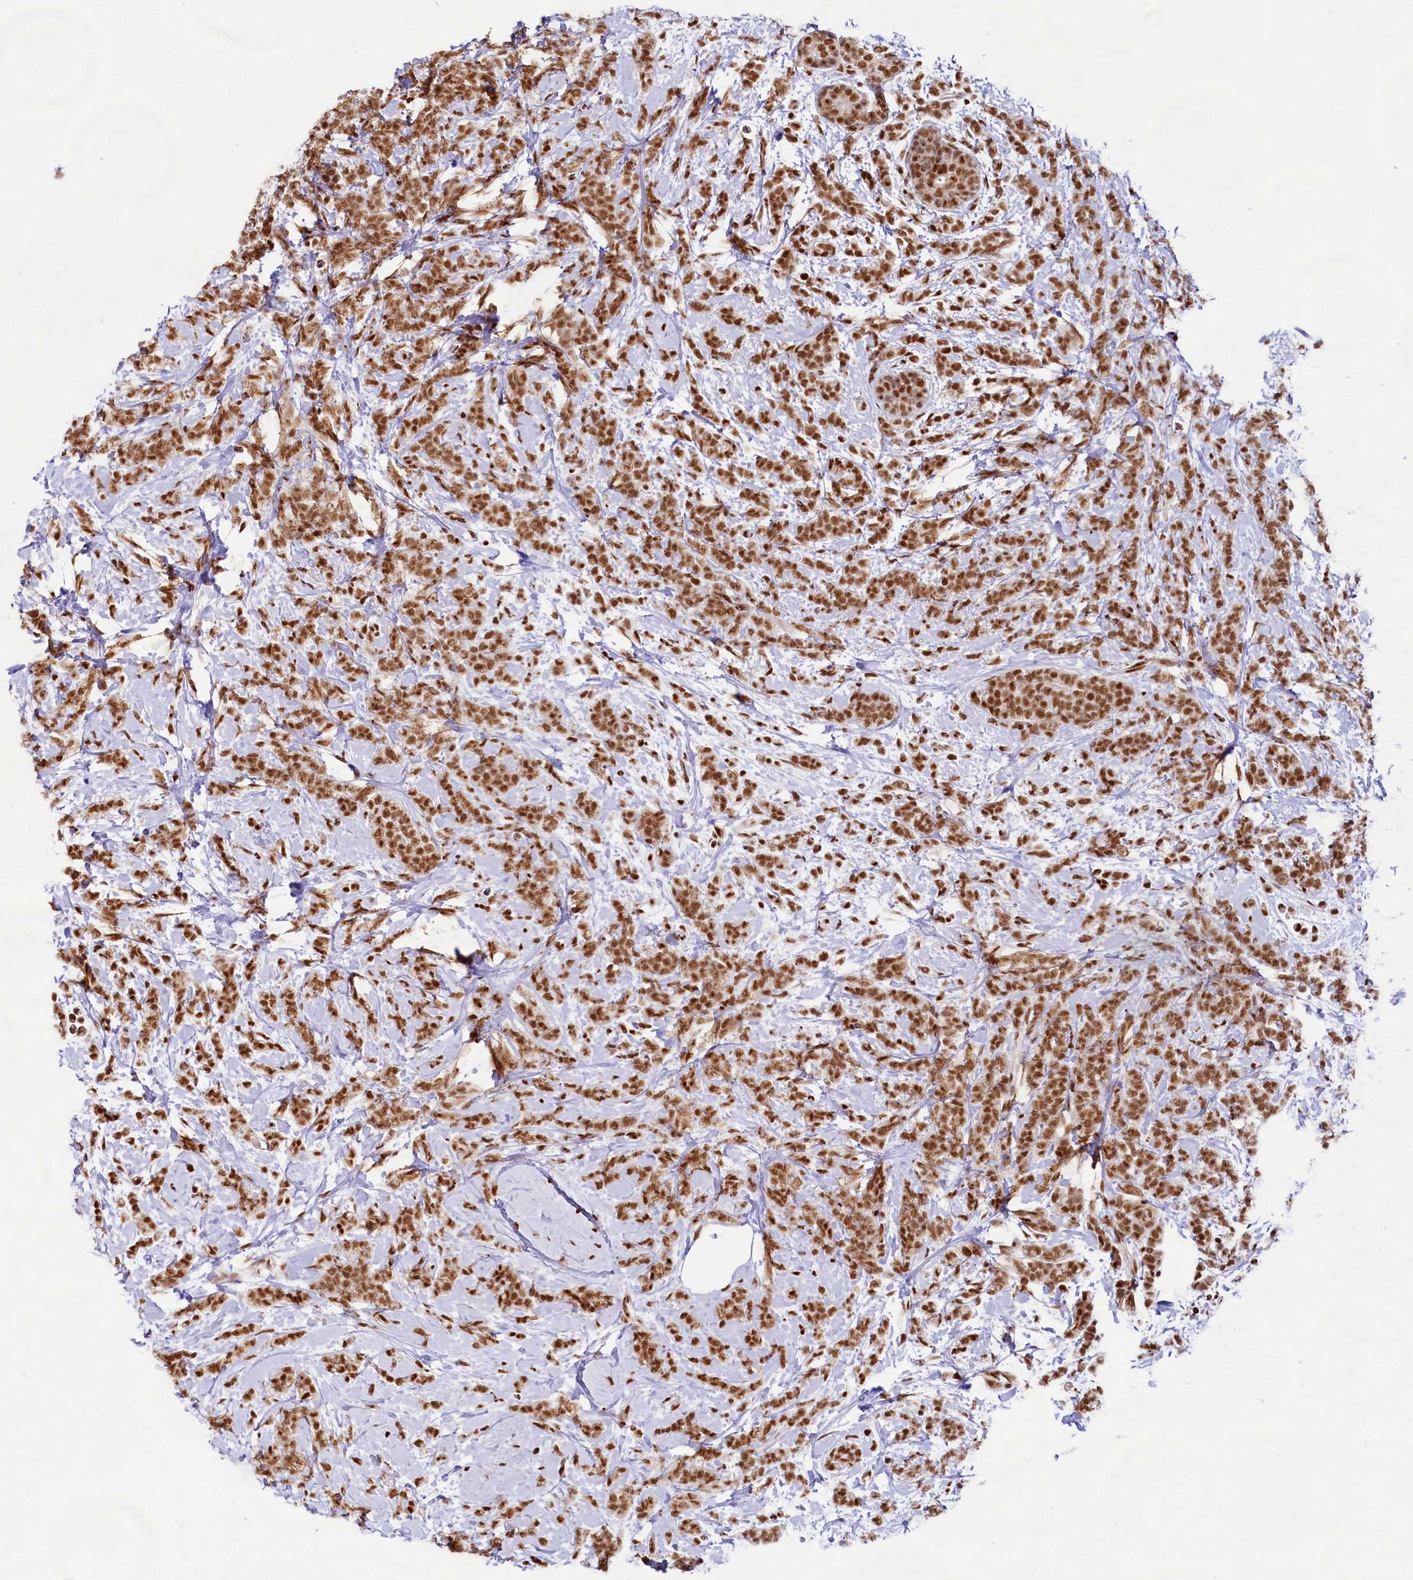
{"staining": {"intensity": "strong", "quantity": ">75%", "location": "nuclear"}, "tissue": "breast cancer", "cell_type": "Tumor cells", "image_type": "cancer", "snomed": [{"axis": "morphology", "description": "Lobular carcinoma"}, {"axis": "topography", "description": "Breast"}], "caption": "Strong nuclear protein staining is present in approximately >75% of tumor cells in breast cancer (lobular carcinoma).", "gene": "HIRA", "patient": {"sex": "female", "age": 58}}